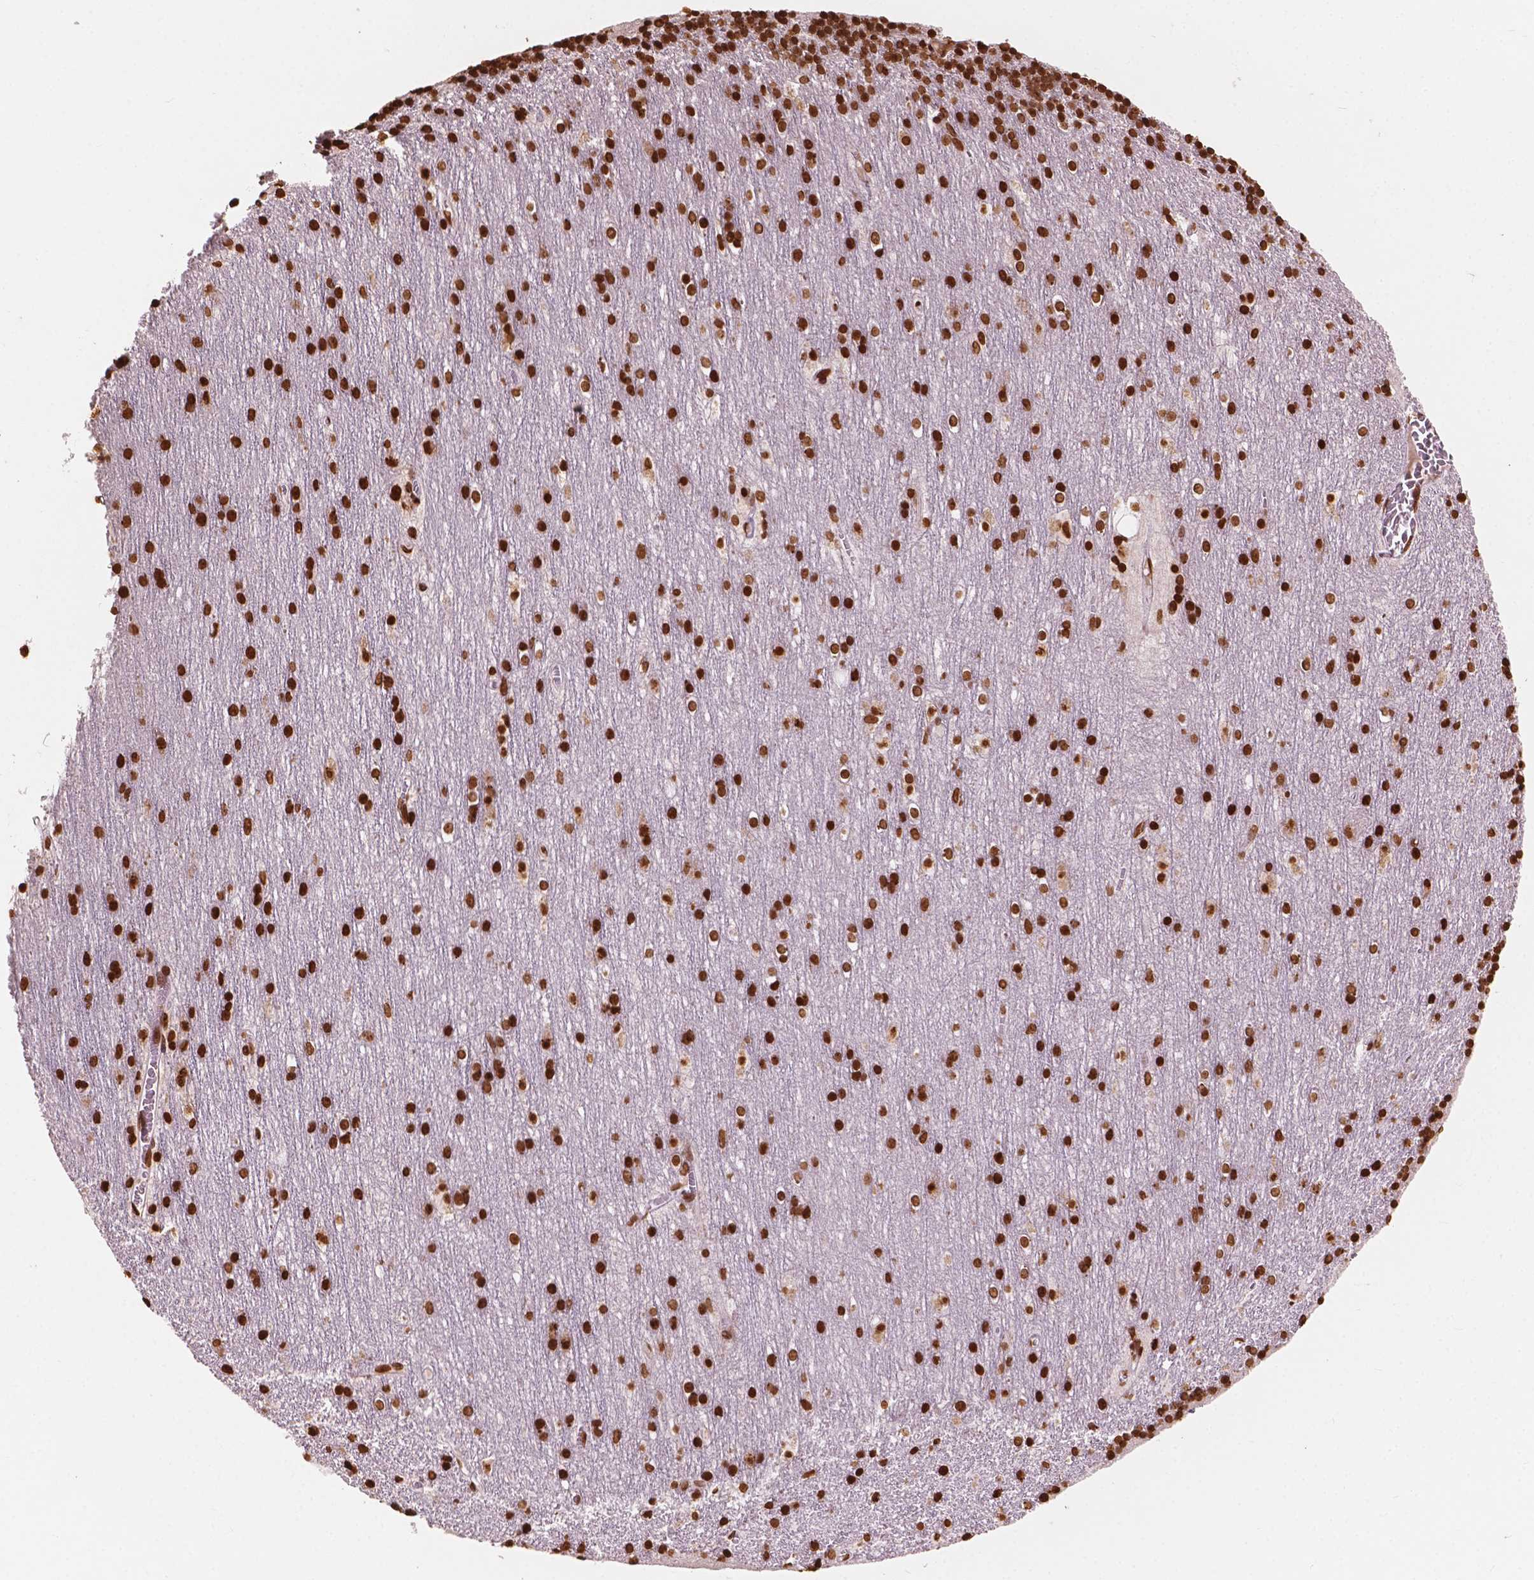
{"staining": {"intensity": "strong", "quantity": ">75%", "location": "nuclear"}, "tissue": "cerebellum", "cell_type": "Cells in granular layer", "image_type": "normal", "snomed": [{"axis": "morphology", "description": "Normal tissue, NOS"}, {"axis": "topography", "description": "Cerebellum"}], "caption": "A micrograph showing strong nuclear staining in about >75% of cells in granular layer in normal cerebellum, as visualized by brown immunohistochemical staining.", "gene": "H3C7", "patient": {"sex": "male", "age": 70}}